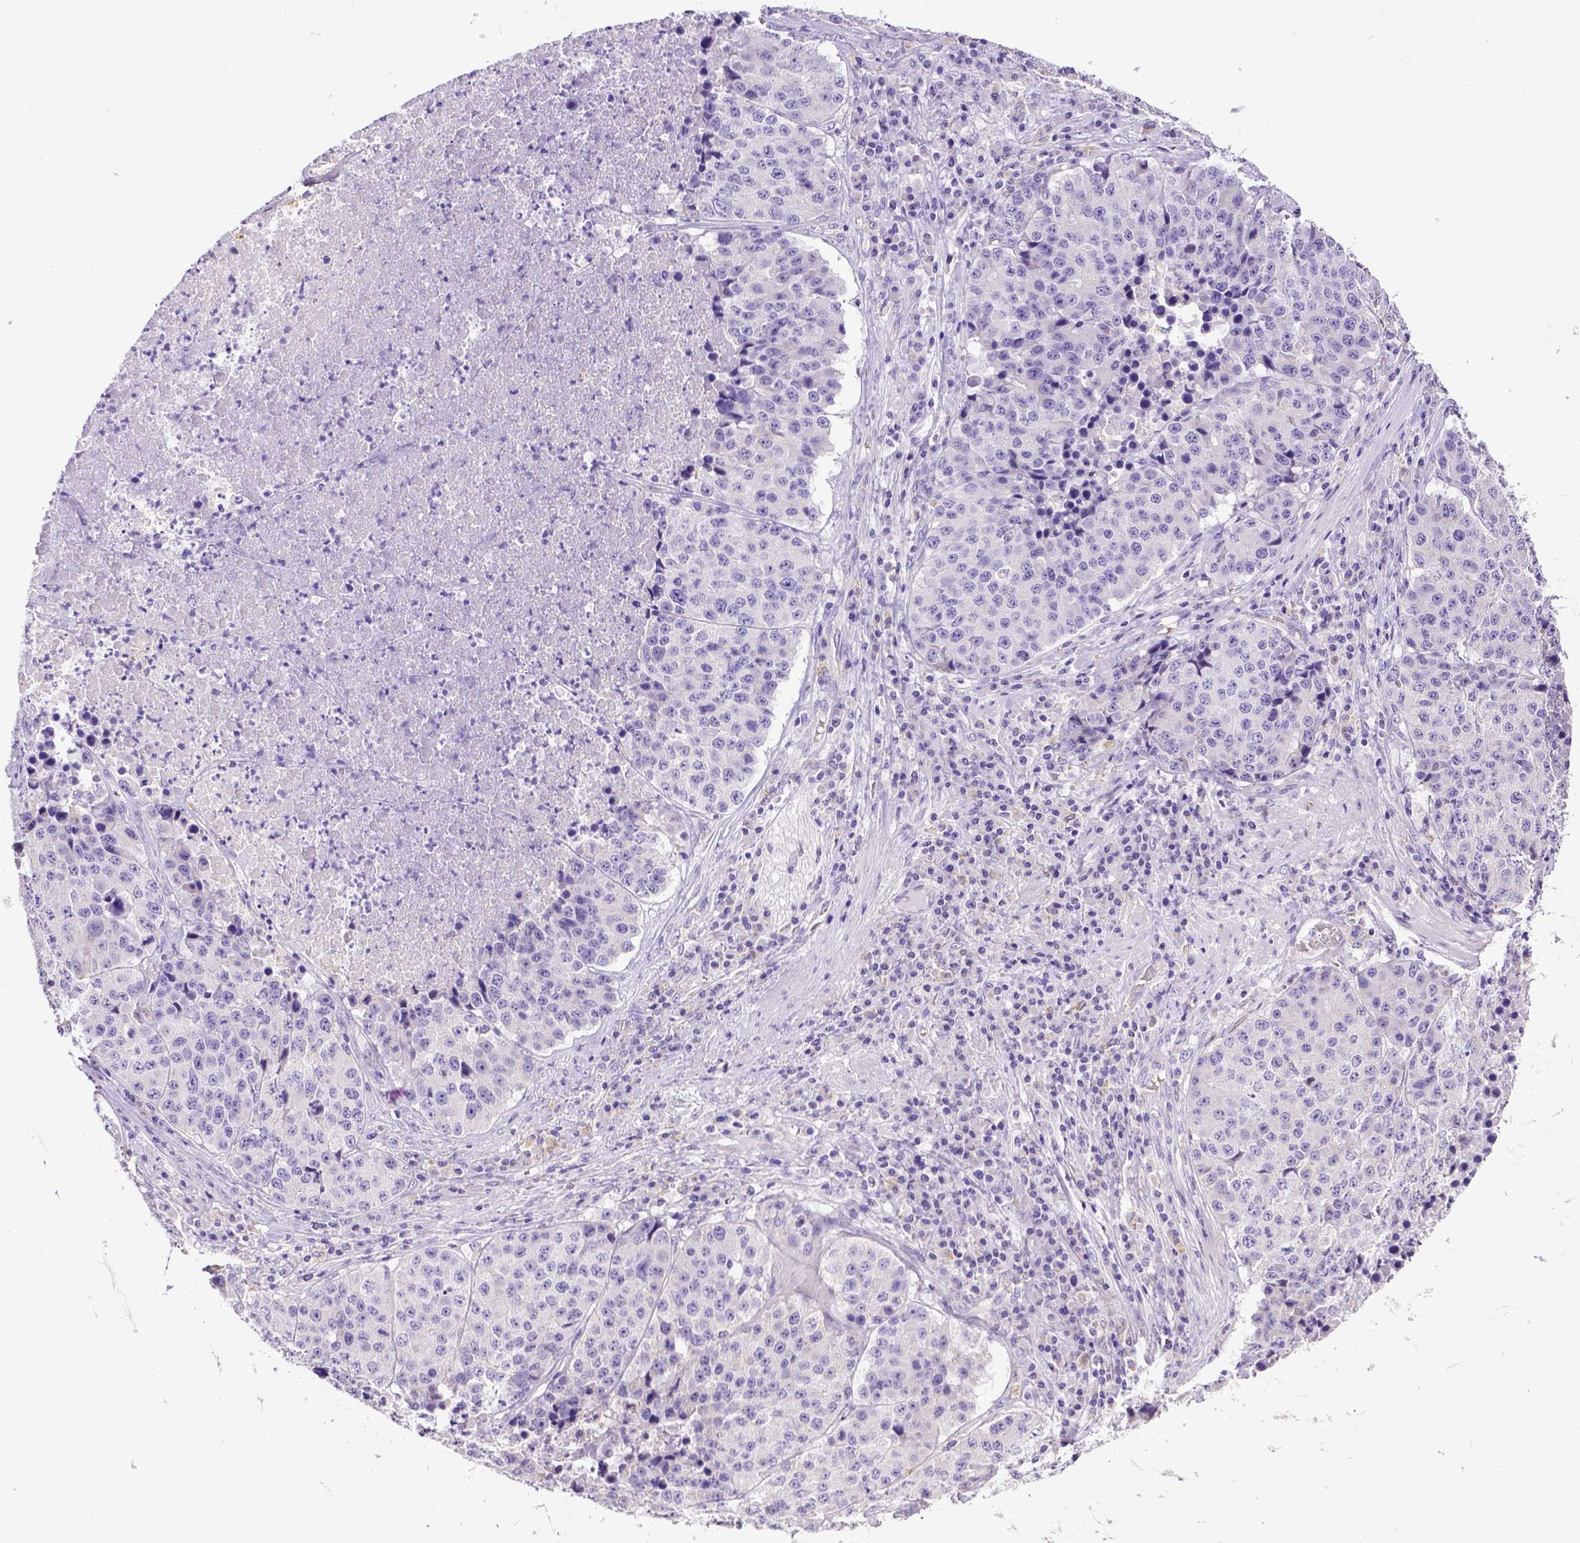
{"staining": {"intensity": "negative", "quantity": "none", "location": "none"}, "tissue": "stomach cancer", "cell_type": "Tumor cells", "image_type": "cancer", "snomed": [{"axis": "morphology", "description": "Adenocarcinoma, NOS"}, {"axis": "topography", "description": "Stomach"}], "caption": "A micrograph of human adenocarcinoma (stomach) is negative for staining in tumor cells. (DAB (3,3'-diaminobenzidine) IHC with hematoxylin counter stain).", "gene": "SPEF1", "patient": {"sex": "male", "age": 71}}